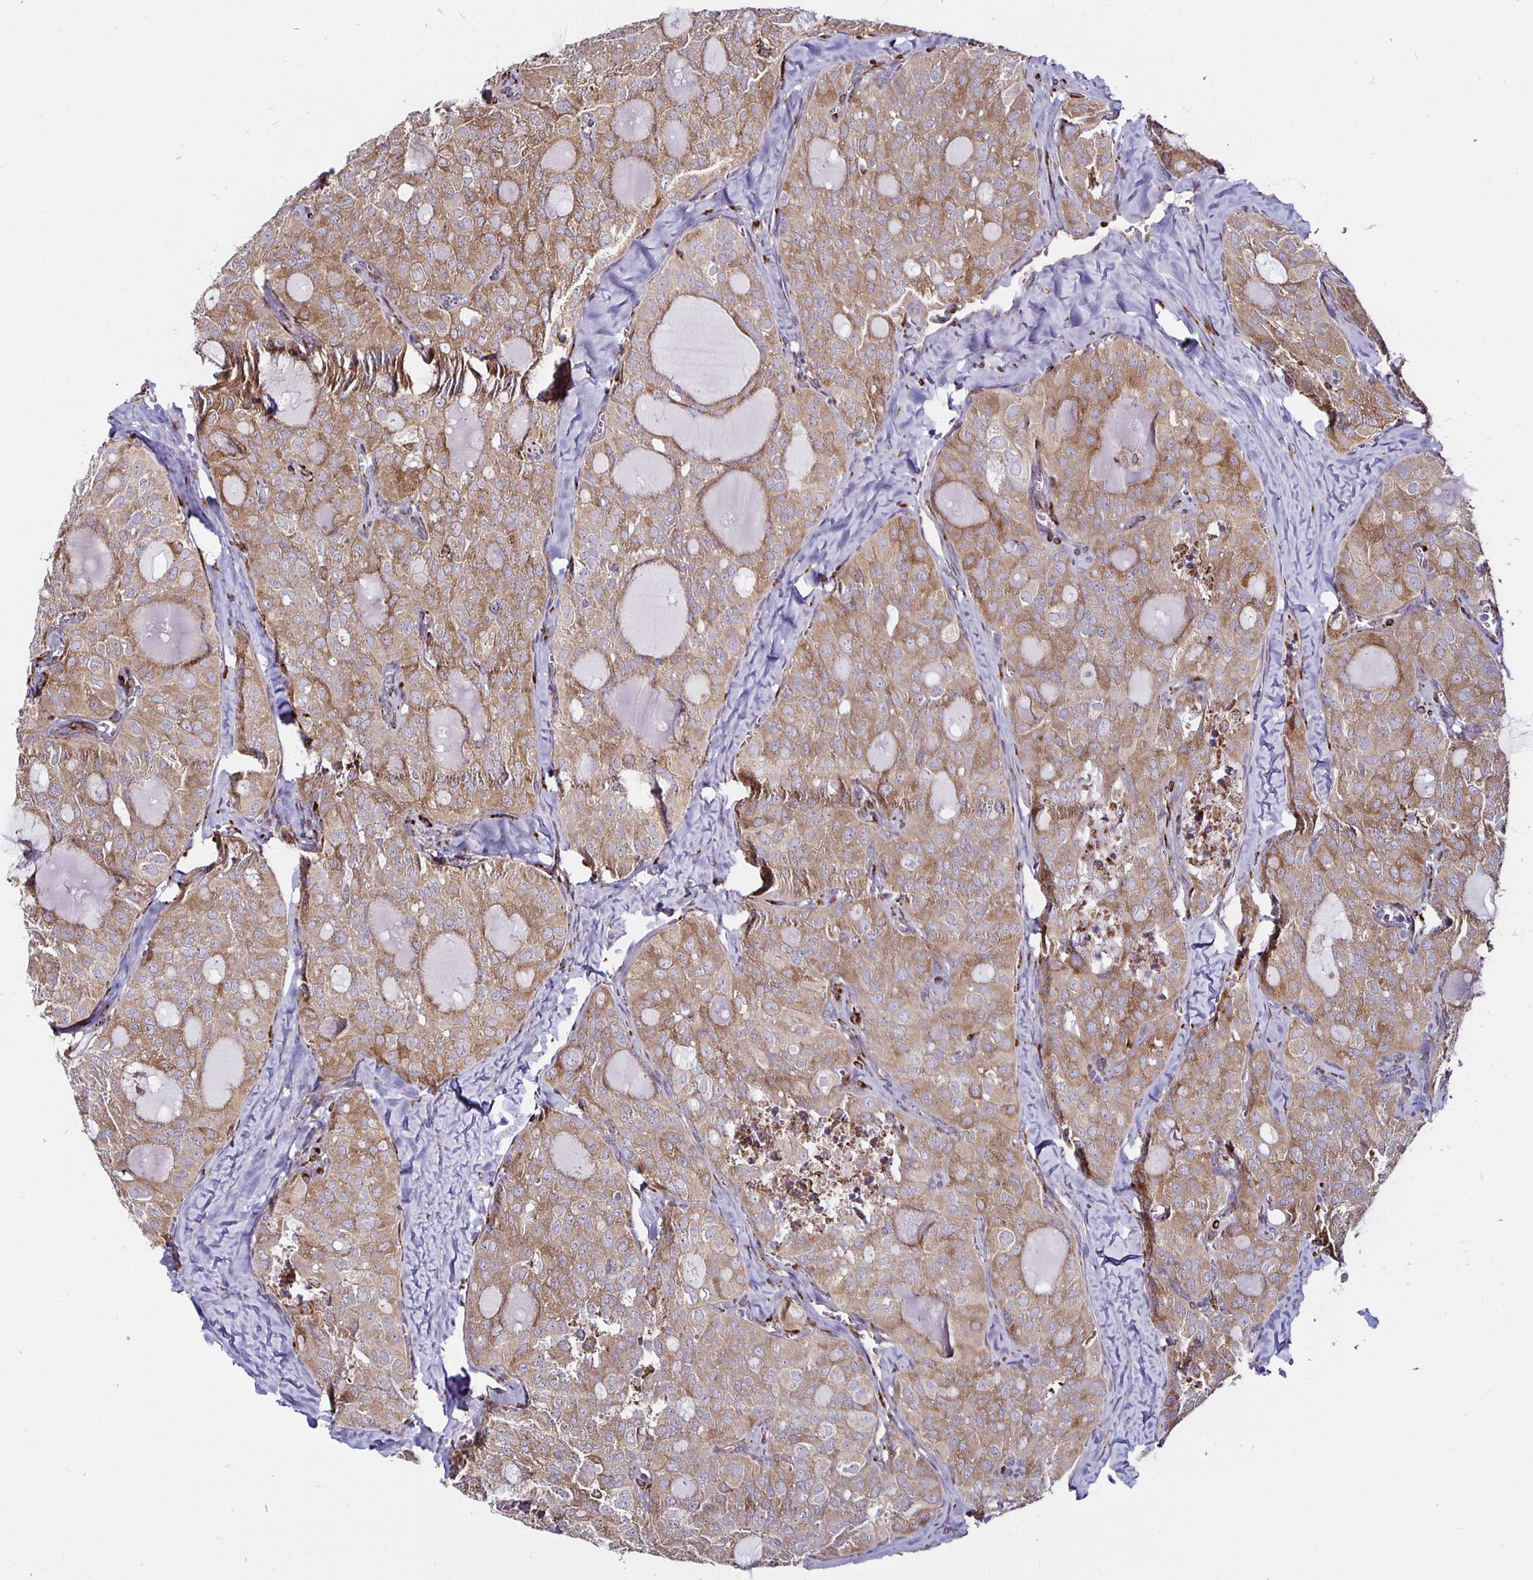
{"staining": {"intensity": "strong", "quantity": ">75%", "location": "cytoplasmic/membranous"}, "tissue": "thyroid cancer", "cell_type": "Tumor cells", "image_type": "cancer", "snomed": [{"axis": "morphology", "description": "Follicular adenoma carcinoma, NOS"}, {"axis": "topography", "description": "Thyroid gland"}], "caption": "IHC histopathology image of neoplastic tissue: human thyroid follicular adenoma carcinoma stained using immunohistochemistry exhibits high levels of strong protein expression localized specifically in the cytoplasmic/membranous of tumor cells, appearing as a cytoplasmic/membranous brown color.", "gene": "P4HA2", "patient": {"sex": "male", "age": 75}}